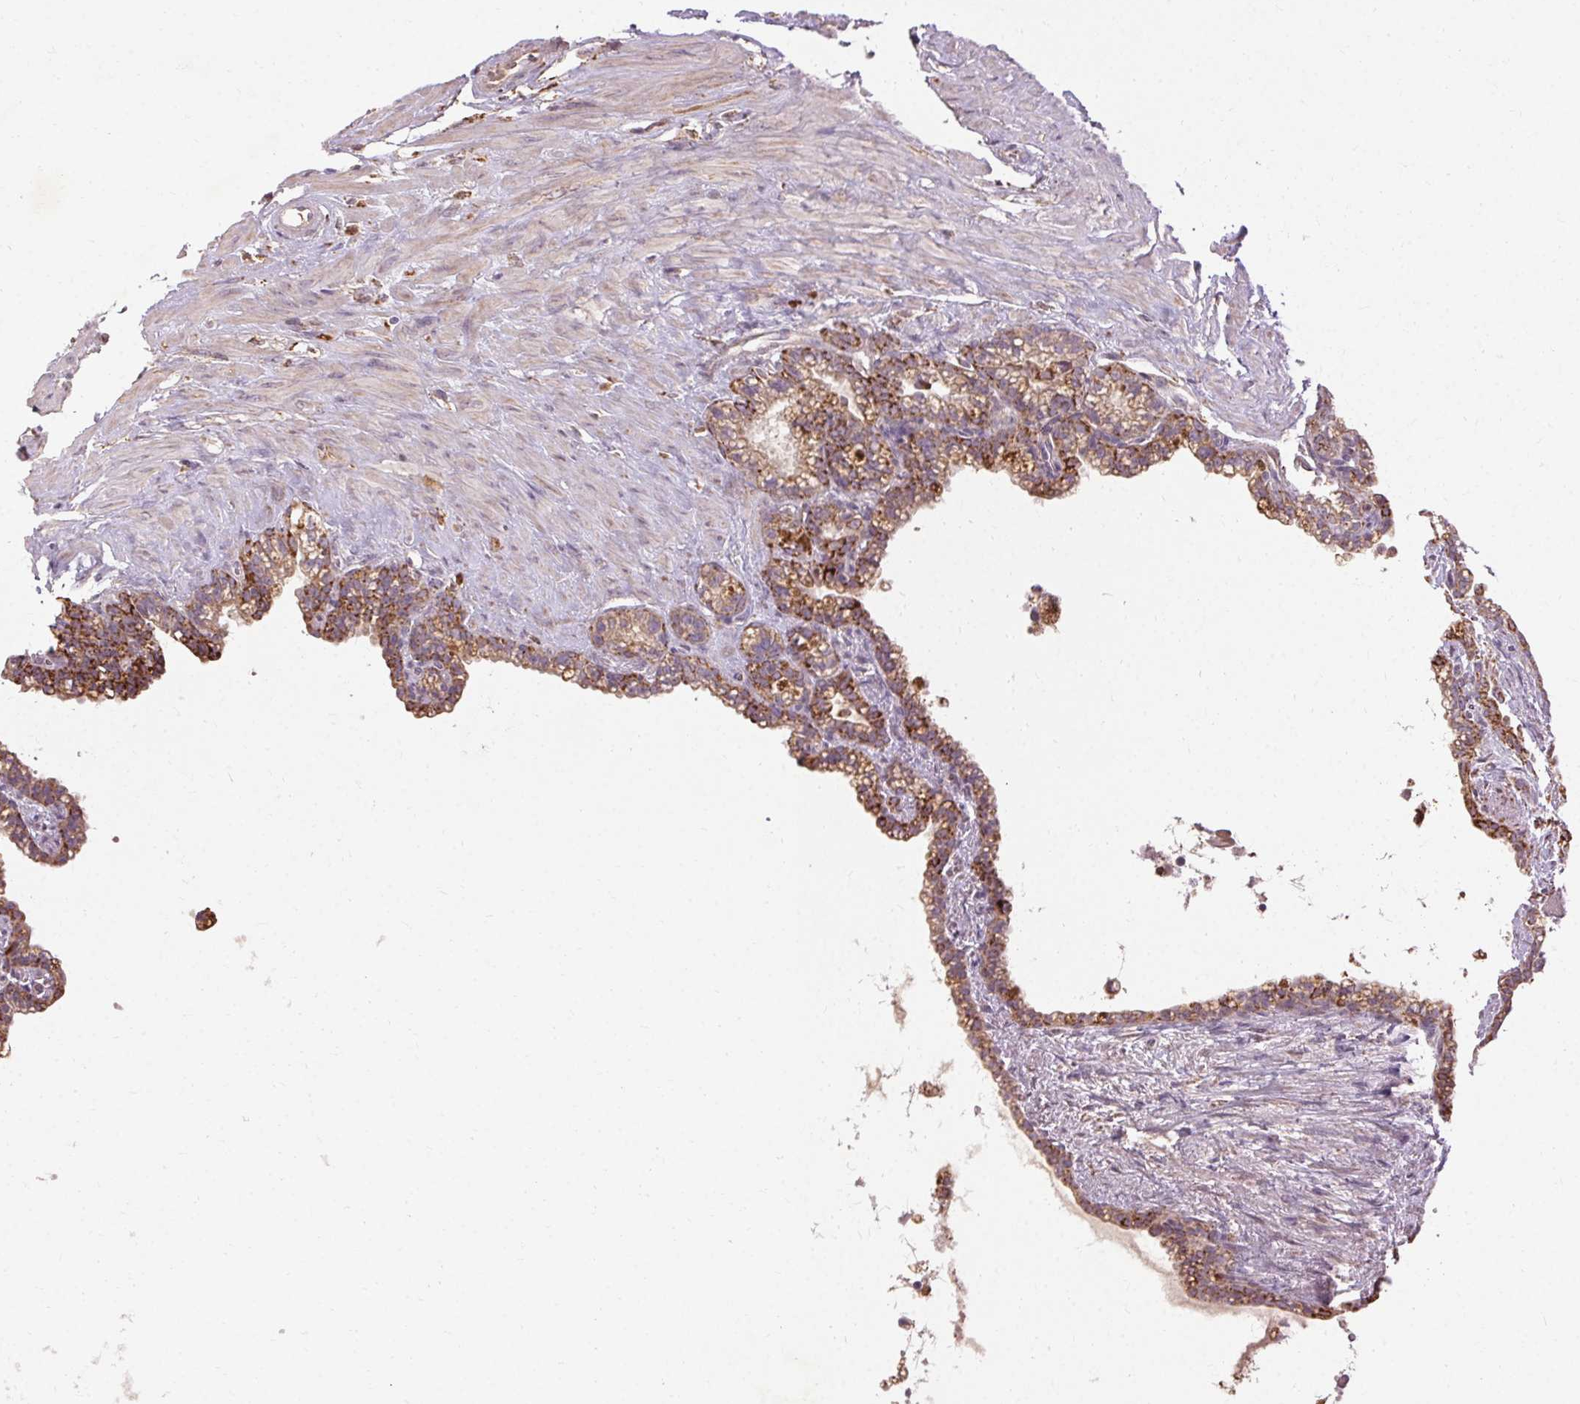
{"staining": {"intensity": "moderate", "quantity": ">75%", "location": "cytoplasmic/membranous"}, "tissue": "seminal vesicle", "cell_type": "Glandular cells", "image_type": "normal", "snomed": [{"axis": "morphology", "description": "Normal tissue, NOS"}, {"axis": "topography", "description": "Seminal veicle"}], "caption": "This photomicrograph demonstrates unremarkable seminal vesicle stained with IHC to label a protein in brown. The cytoplasmic/membranous of glandular cells show moderate positivity for the protein. Nuclei are counter-stained blue.", "gene": "REP15", "patient": {"sex": "male", "age": 76}}